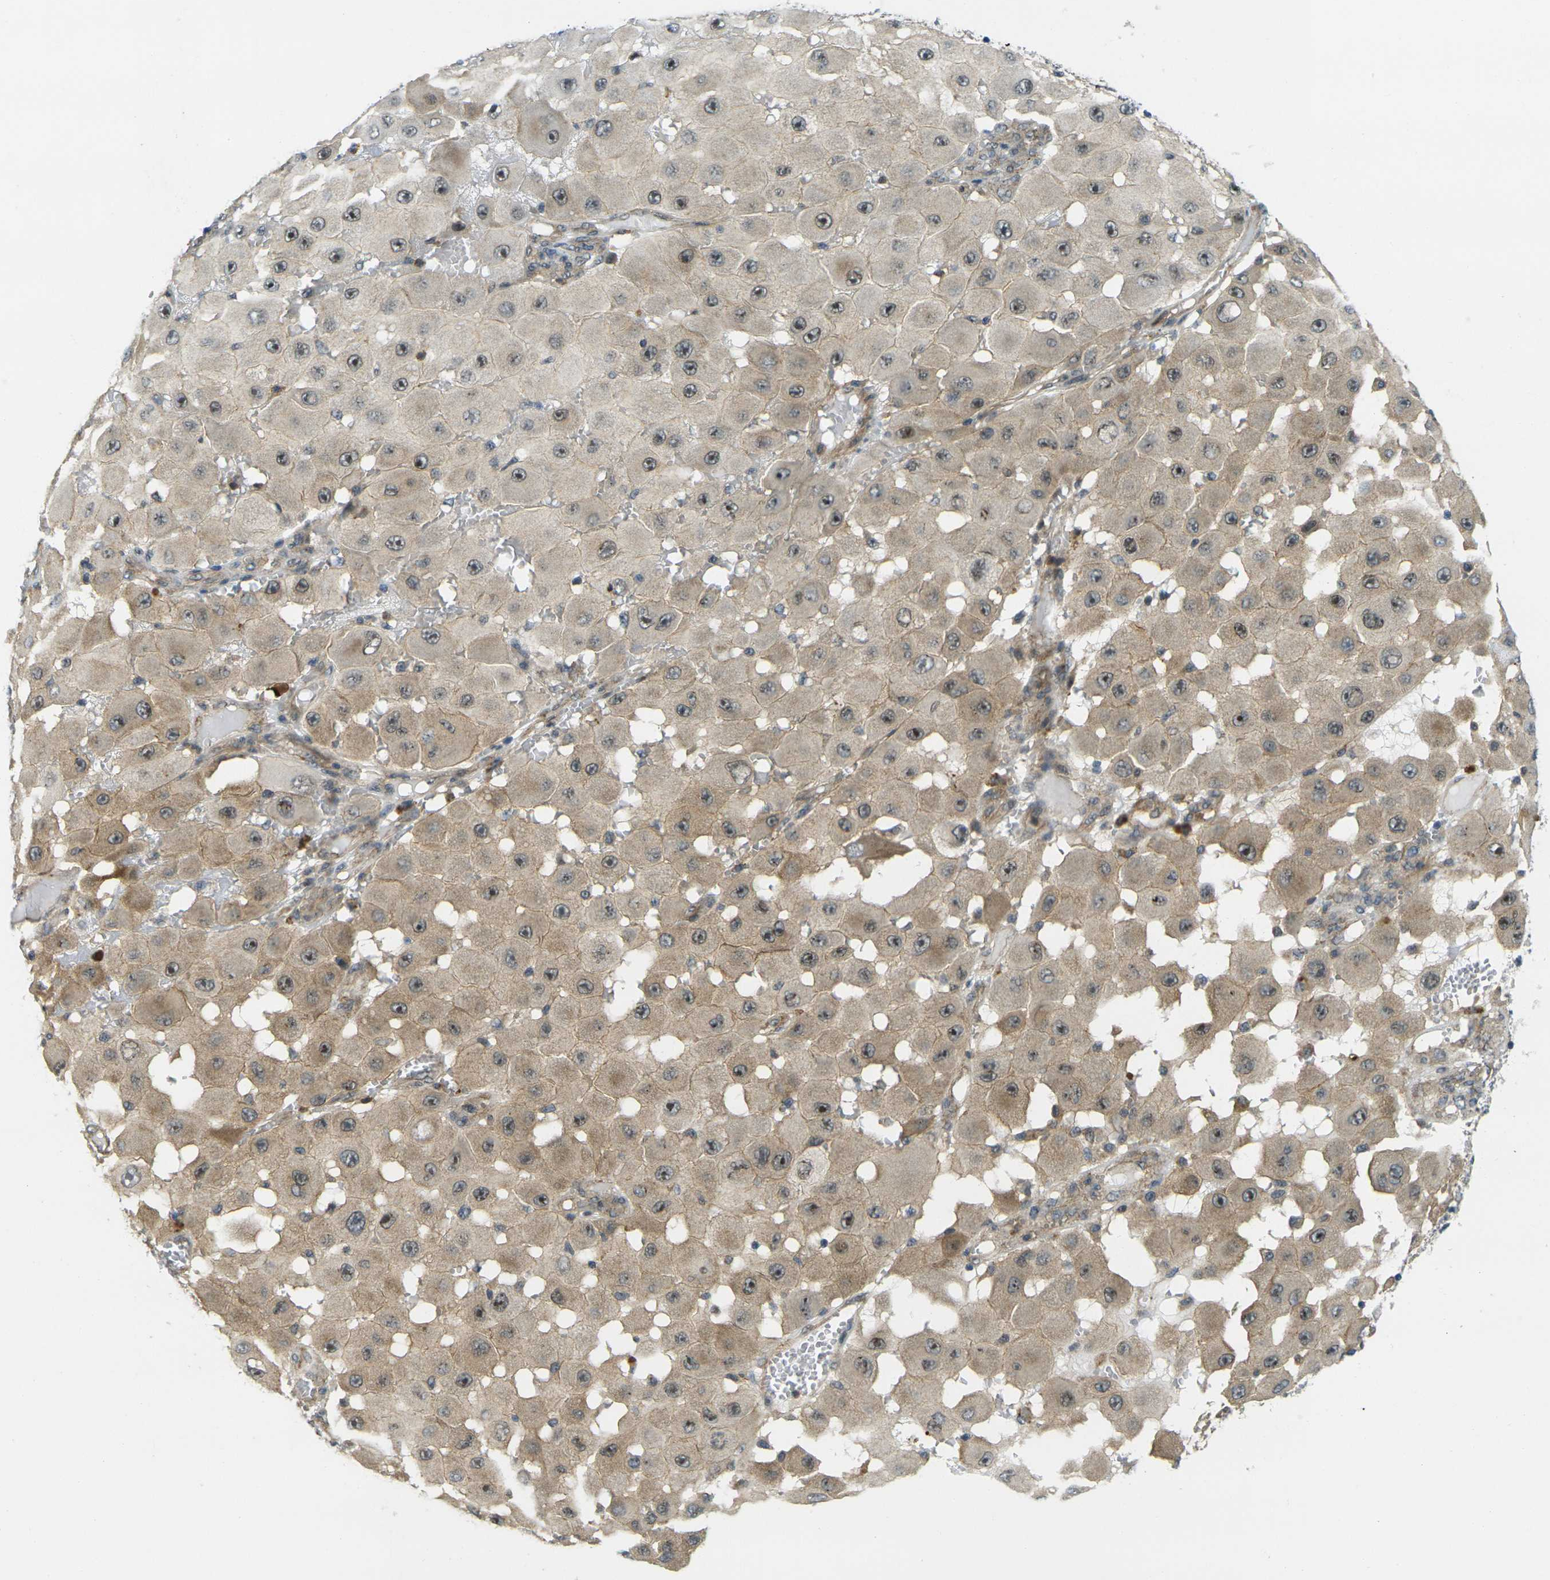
{"staining": {"intensity": "moderate", "quantity": ">75%", "location": "cytoplasmic/membranous,nuclear"}, "tissue": "melanoma", "cell_type": "Tumor cells", "image_type": "cancer", "snomed": [{"axis": "morphology", "description": "Malignant melanoma, NOS"}, {"axis": "topography", "description": "Skin"}], "caption": "This image demonstrates immunohistochemistry (IHC) staining of melanoma, with medium moderate cytoplasmic/membranous and nuclear staining in about >75% of tumor cells.", "gene": "KCTD10", "patient": {"sex": "female", "age": 81}}